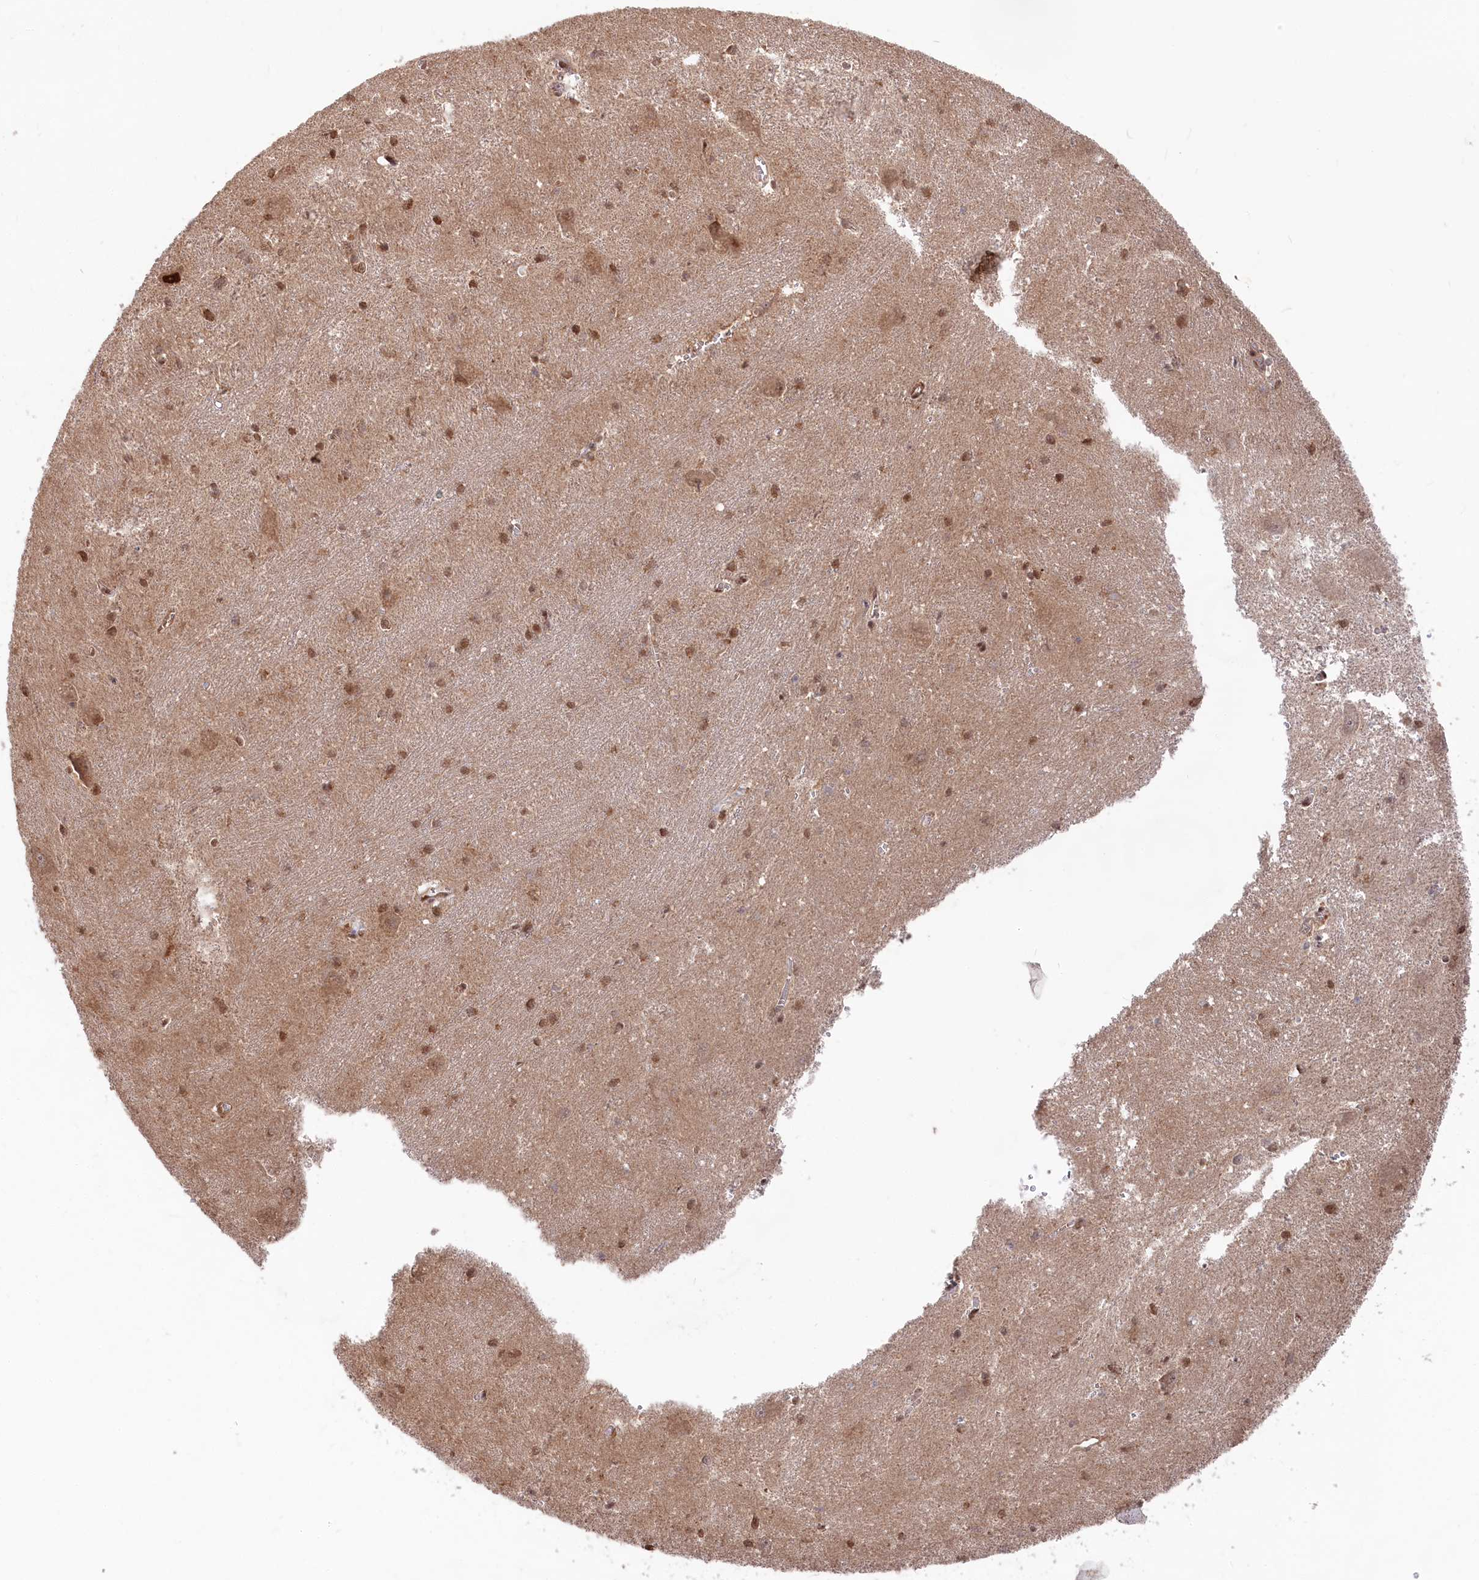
{"staining": {"intensity": "moderate", "quantity": ">75%", "location": "cytoplasmic/membranous,nuclear"}, "tissue": "caudate", "cell_type": "Glial cells", "image_type": "normal", "snomed": [{"axis": "morphology", "description": "Normal tissue, NOS"}, {"axis": "topography", "description": "Lateral ventricle wall"}], "caption": "Brown immunohistochemical staining in unremarkable caudate displays moderate cytoplasmic/membranous,nuclear staining in about >75% of glial cells.", "gene": "PSMA1", "patient": {"sex": "male", "age": 37}}